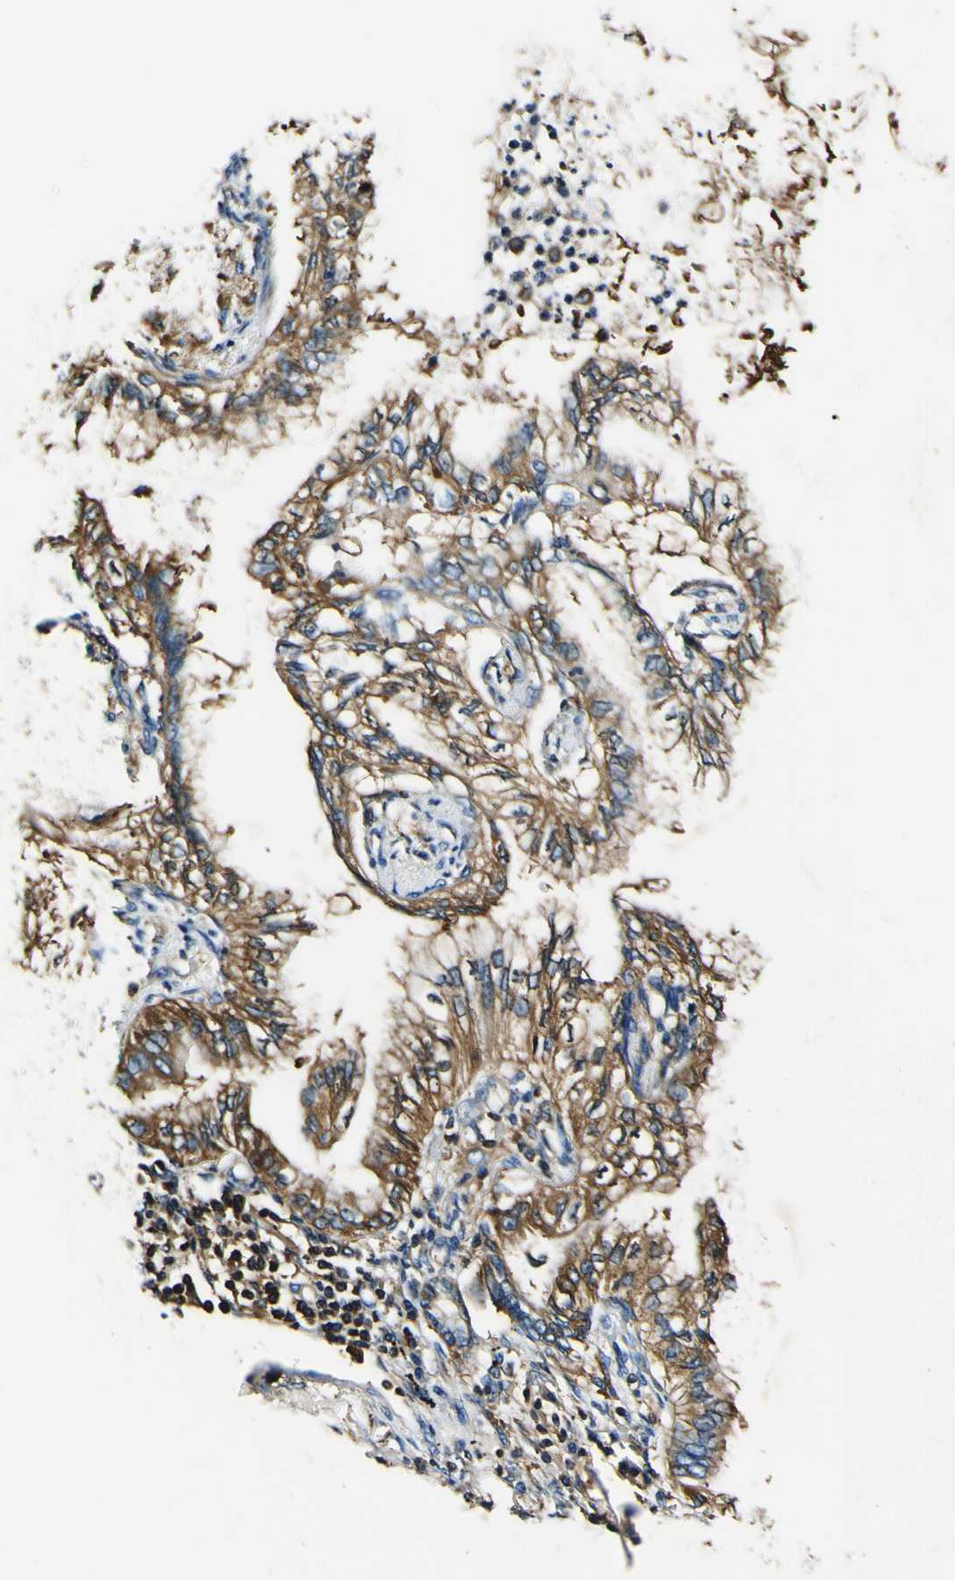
{"staining": {"intensity": "moderate", "quantity": ">75%", "location": "cytoplasmic/membranous"}, "tissue": "lung cancer", "cell_type": "Tumor cells", "image_type": "cancer", "snomed": [{"axis": "morphology", "description": "Normal tissue, NOS"}, {"axis": "morphology", "description": "Adenocarcinoma, NOS"}, {"axis": "topography", "description": "Bronchus"}, {"axis": "topography", "description": "Lung"}], "caption": "Adenocarcinoma (lung) tissue demonstrates moderate cytoplasmic/membranous staining in approximately >75% of tumor cells", "gene": "RHOT2", "patient": {"sex": "female", "age": 70}}